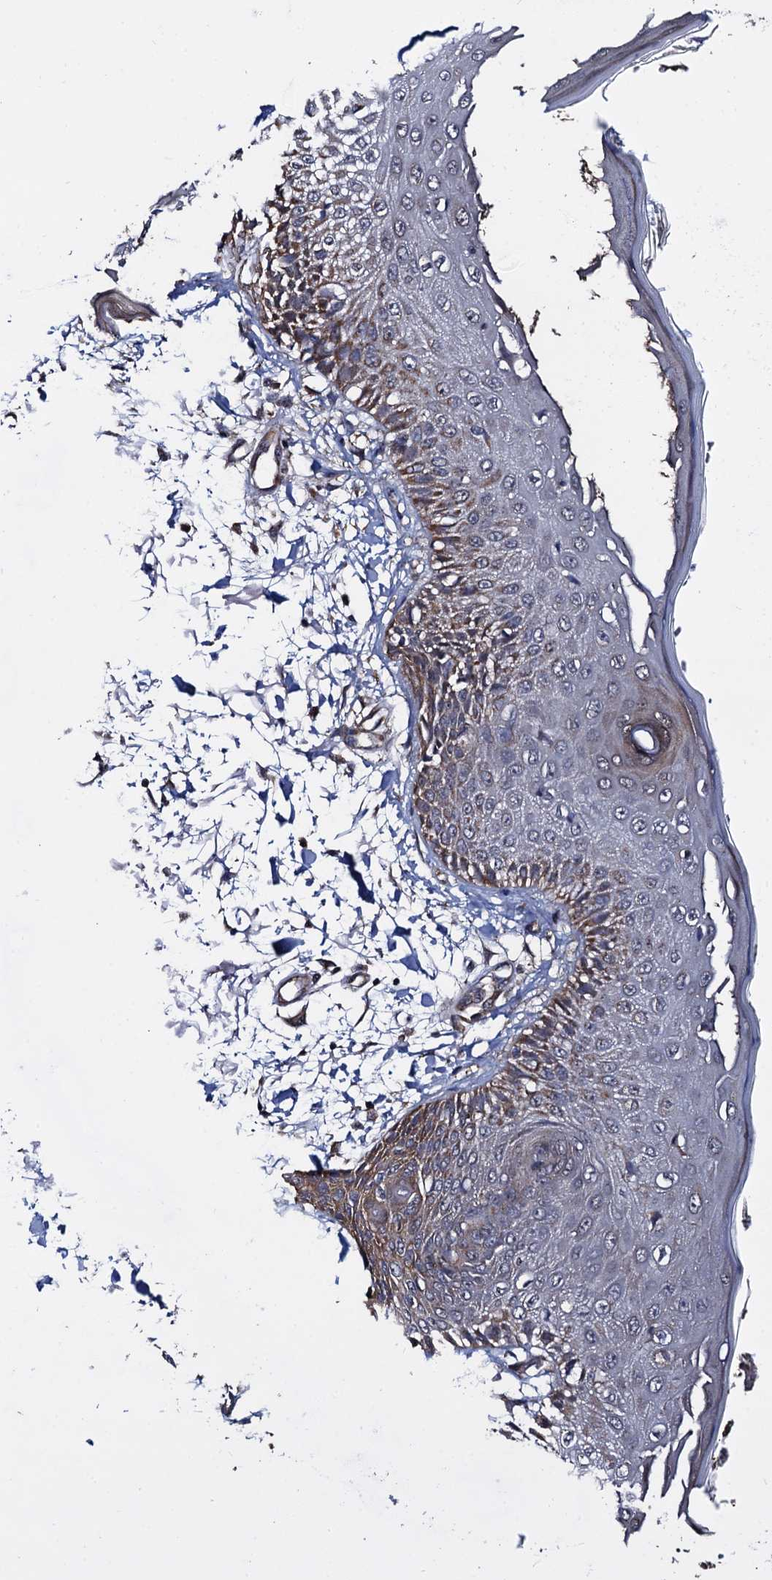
{"staining": {"intensity": "negative", "quantity": "none", "location": "none"}, "tissue": "skin", "cell_type": "Fibroblasts", "image_type": "normal", "snomed": [{"axis": "morphology", "description": "Normal tissue, NOS"}, {"axis": "morphology", "description": "Squamous cell carcinoma, NOS"}, {"axis": "topography", "description": "Skin"}, {"axis": "topography", "description": "Peripheral nerve tissue"}], "caption": "Immunohistochemistry of unremarkable human skin reveals no expression in fibroblasts.", "gene": "PTCD3", "patient": {"sex": "male", "age": 83}}